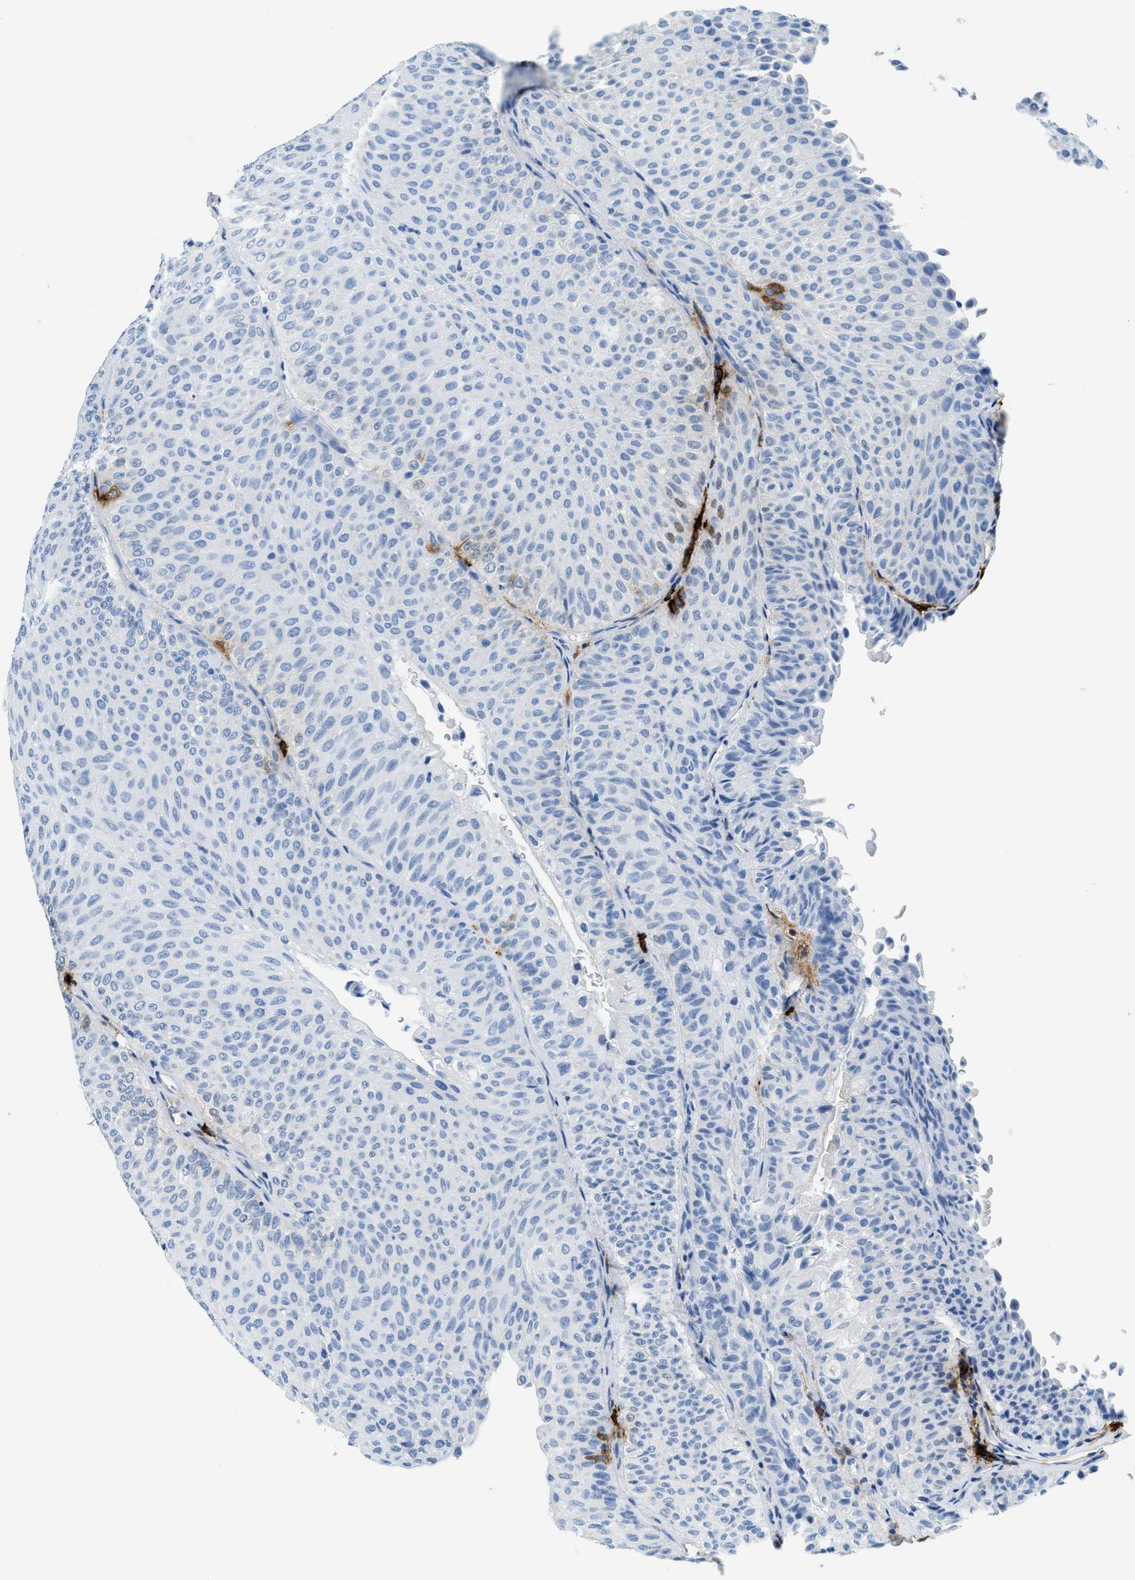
{"staining": {"intensity": "moderate", "quantity": "<25%", "location": "cytoplasmic/membranous"}, "tissue": "urothelial cancer", "cell_type": "Tumor cells", "image_type": "cancer", "snomed": [{"axis": "morphology", "description": "Urothelial carcinoma, Low grade"}, {"axis": "topography", "description": "Urinary bladder"}], "caption": "This image shows low-grade urothelial carcinoma stained with immunohistochemistry (IHC) to label a protein in brown. The cytoplasmic/membranous of tumor cells show moderate positivity for the protein. Nuclei are counter-stained blue.", "gene": "TPSAB1", "patient": {"sex": "male", "age": 78}}